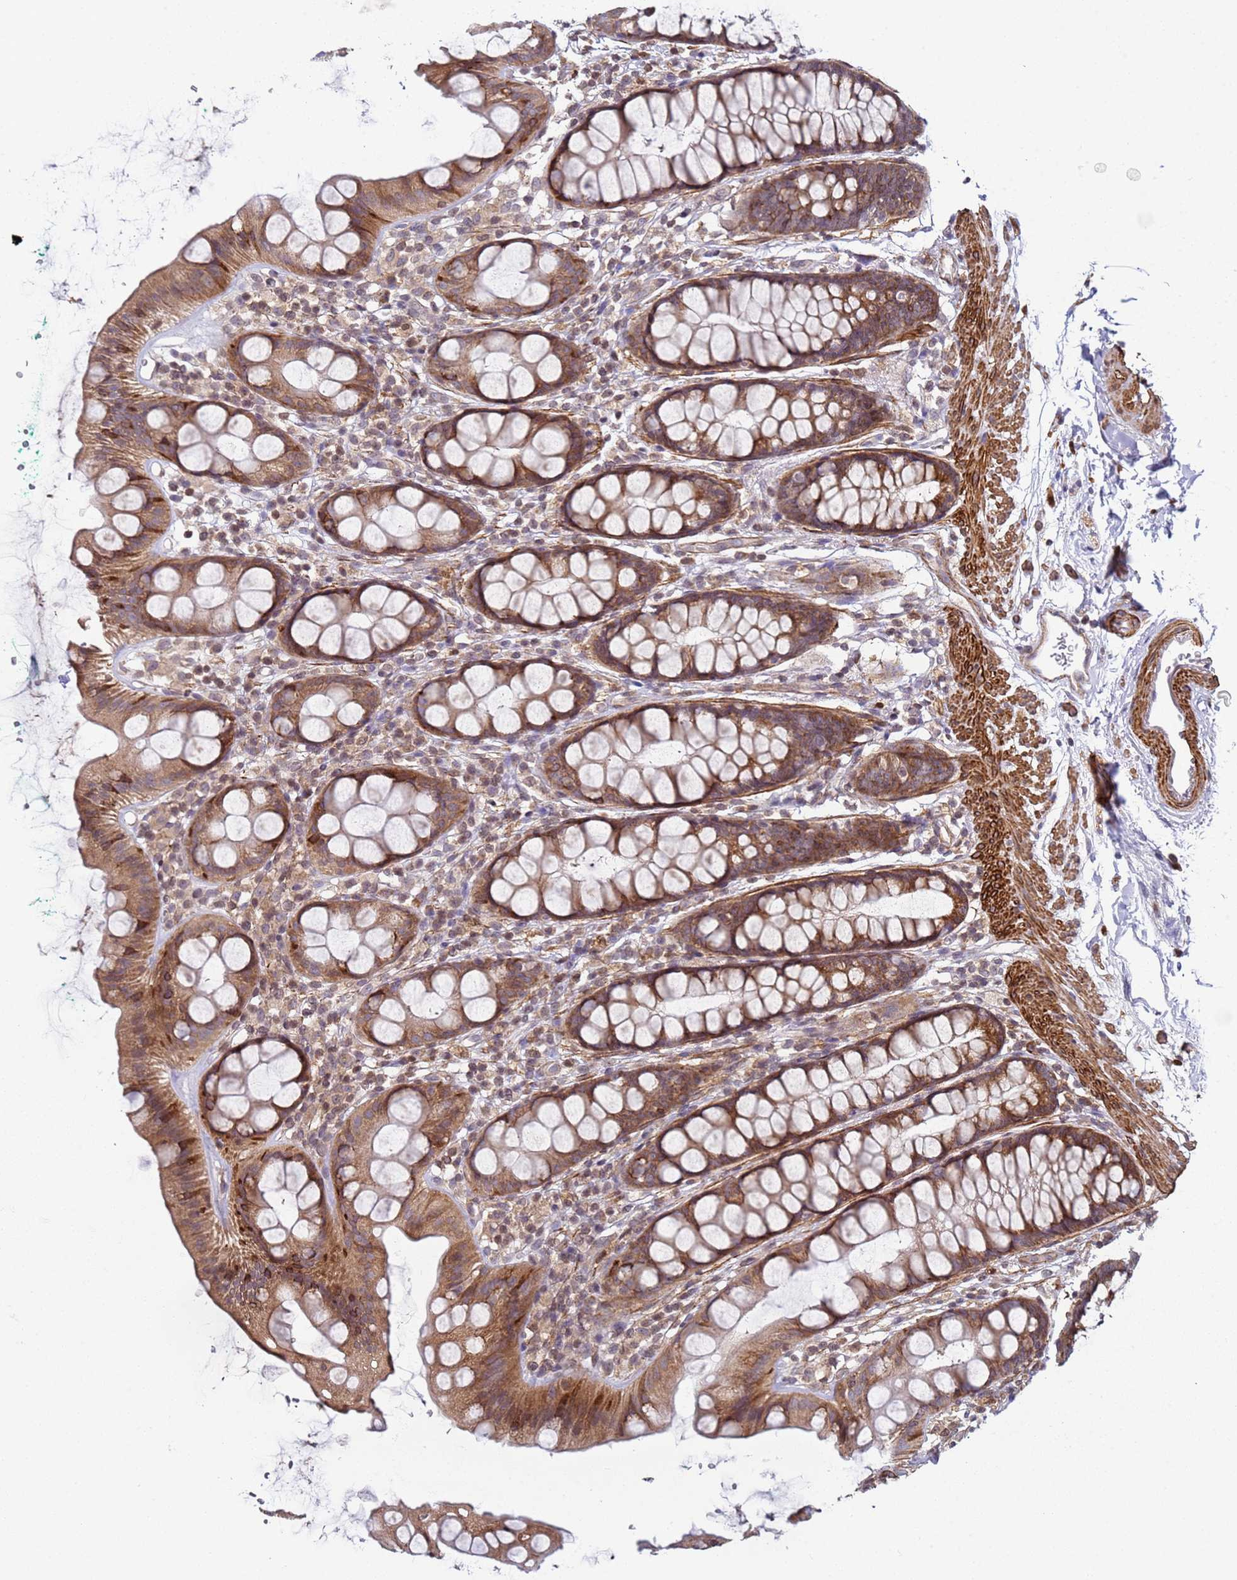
{"staining": {"intensity": "moderate", "quantity": ">75%", "location": "cytoplasmic/membranous"}, "tissue": "rectum", "cell_type": "Glandular cells", "image_type": "normal", "snomed": [{"axis": "morphology", "description": "Normal tissue, NOS"}, {"axis": "topography", "description": "Rectum"}], "caption": "A micrograph of human rectum stained for a protein displays moderate cytoplasmic/membranous brown staining in glandular cells.", "gene": "SNAPC4", "patient": {"sex": "female", "age": 65}}